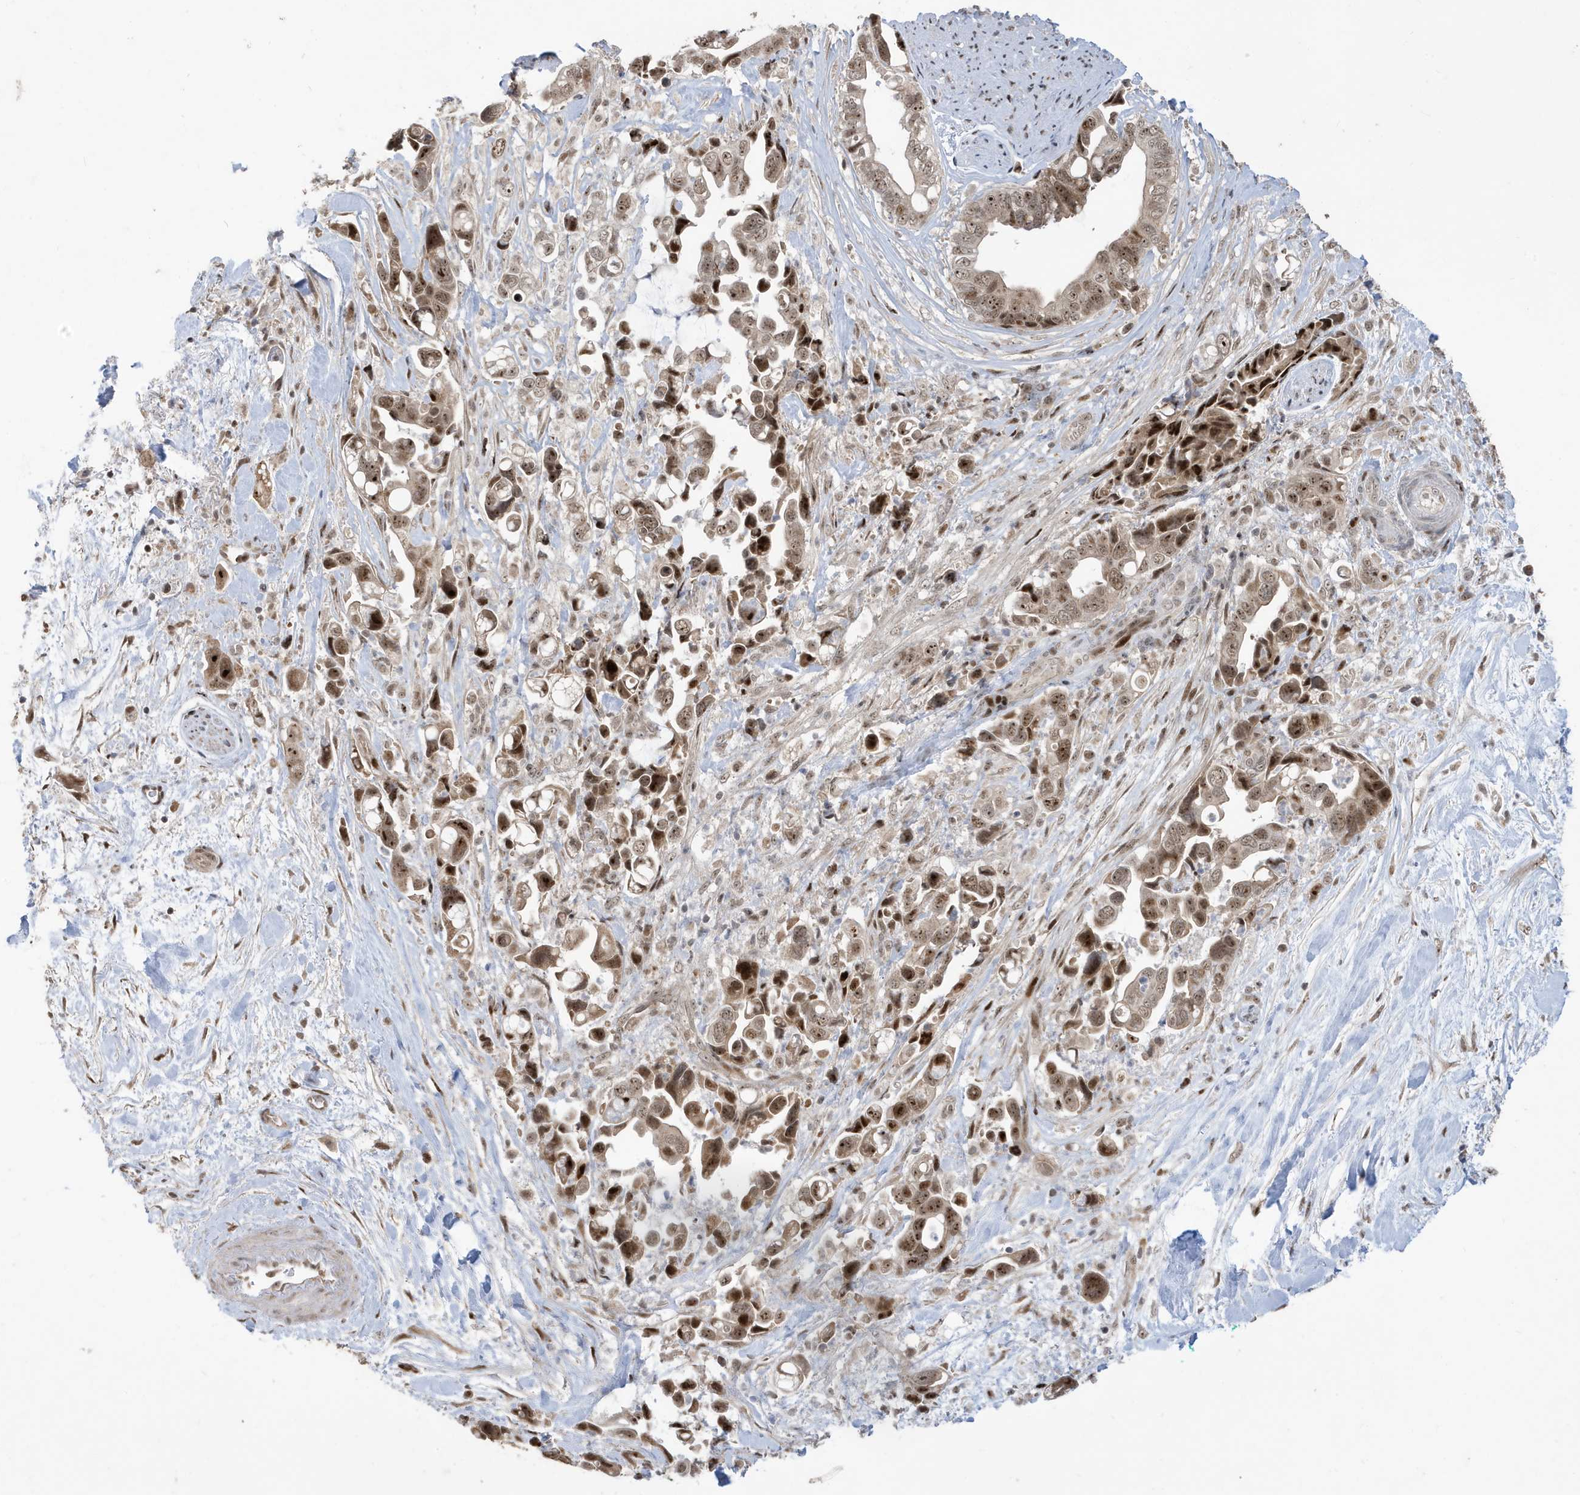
{"staining": {"intensity": "moderate", "quantity": ">75%", "location": "cytoplasmic/membranous,nuclear"}, "tissue": "pancreatic cancer", "cell_type": "Tumor cells", "image_type": "cancer", "snomed": [{"axis": "morphology", "description": "Adenocarcinoma, NOS"}, {"axis": "topography", "description": "Pancreas"}], "caption": "There is medium levels of moderate cytoplasmic/membranous and nuclear expression in tumor cells of adenocarcinoma (pancreatic), as demonstrated by immunohistochemical staining (brown color).", "gene": "FAM9B", "patient": {"sex": "female", "age": 72}}